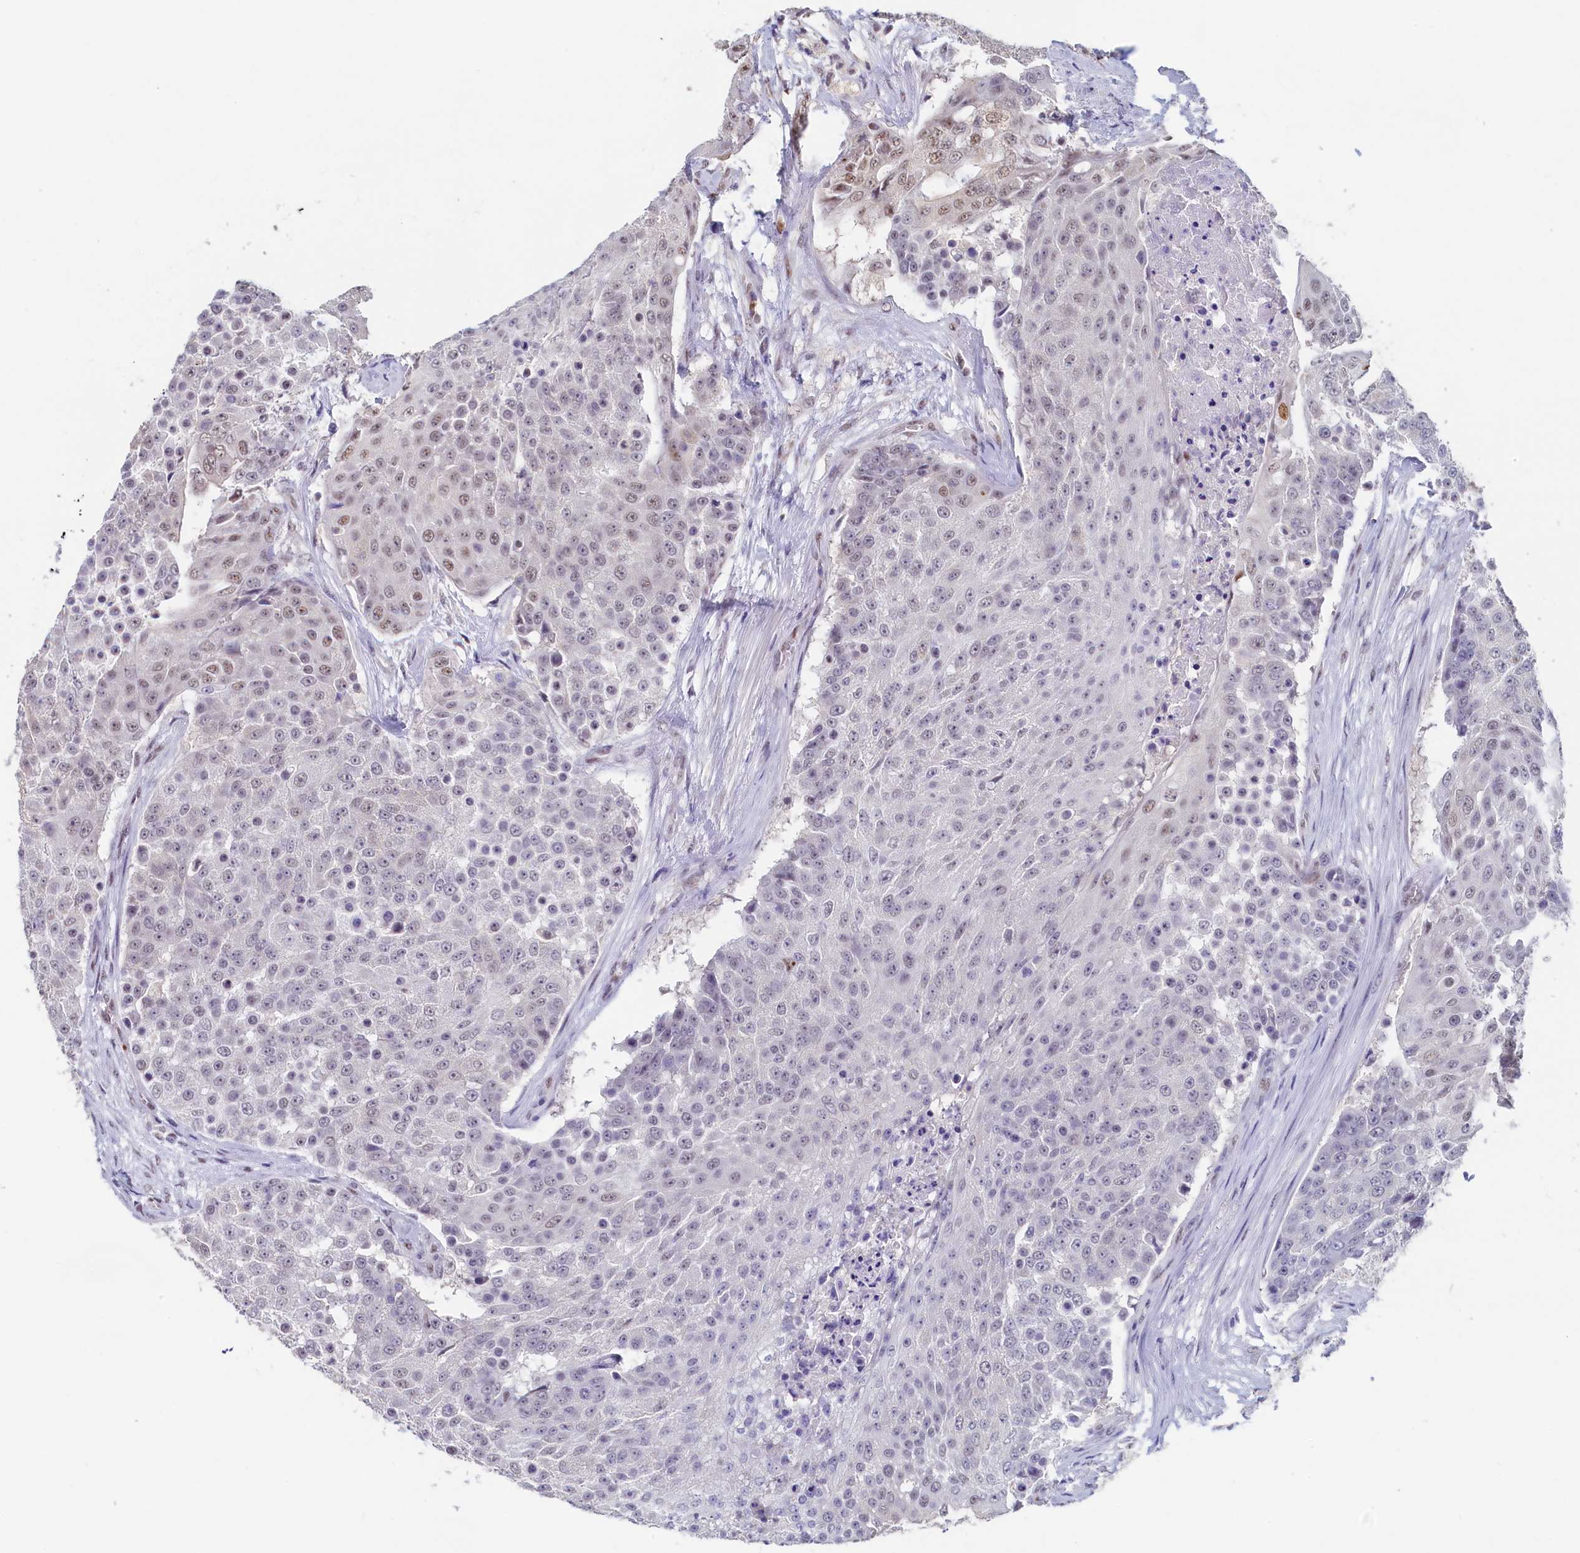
{"staining": {"intensity": "weak", "quantity": "<25%", "location": "nuclear"}, "tissue": "urothelial cancer", "cell_type": "Tumor cells", "image_type": "cancer", "snomed": [{"axis": "morphology", "description": "Urothelial carcinoma, High grade"}, {"axis": "topography", "description": "Urinary bladder"}], "caption": "This is a micrograph of IHC staining of urothelial cancer, which shows no positivity in tumor cells.", "gene": "MOSPD3", "patient": {"sex": "female", "age": 63}}